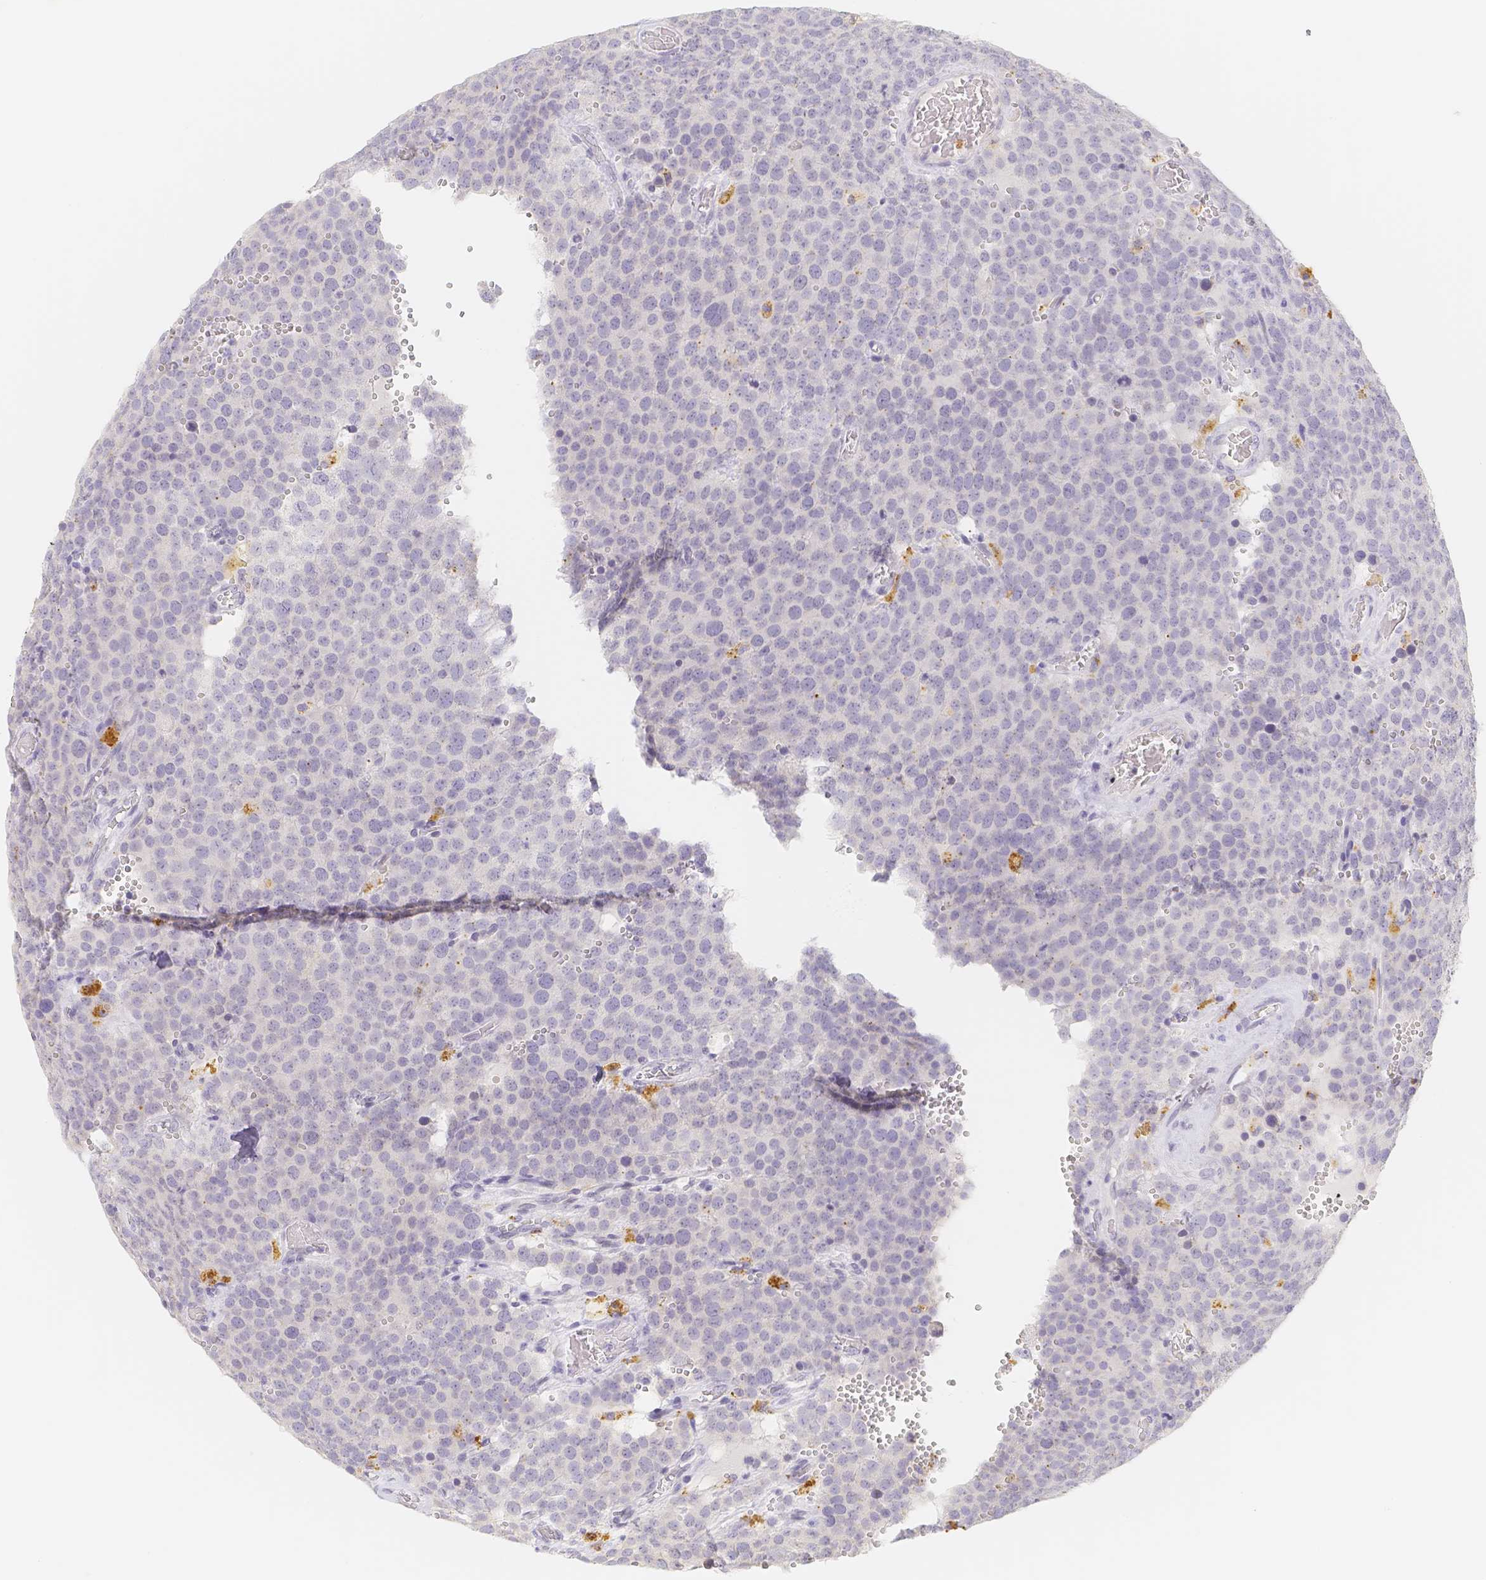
{"staining": {"intensity": "negative", "quantity": "none", "location": "none"}, "tissue": "testis cancer", "cell_type": "Tumor cells", "image_type": "cancer", "snomed": [{"axis": "morphology", "description": "Normal tissue, NOS"}, {"axis": "morphology", "description": "Seminoma, NOS"}, {"axis": "topography", "description": "Testis"}], "caption": "Protein analysis of testis cancer shows no significant expression in tumor cells.", "gene": "PADI4", "patient": {"sex": "male", "age": 71}}